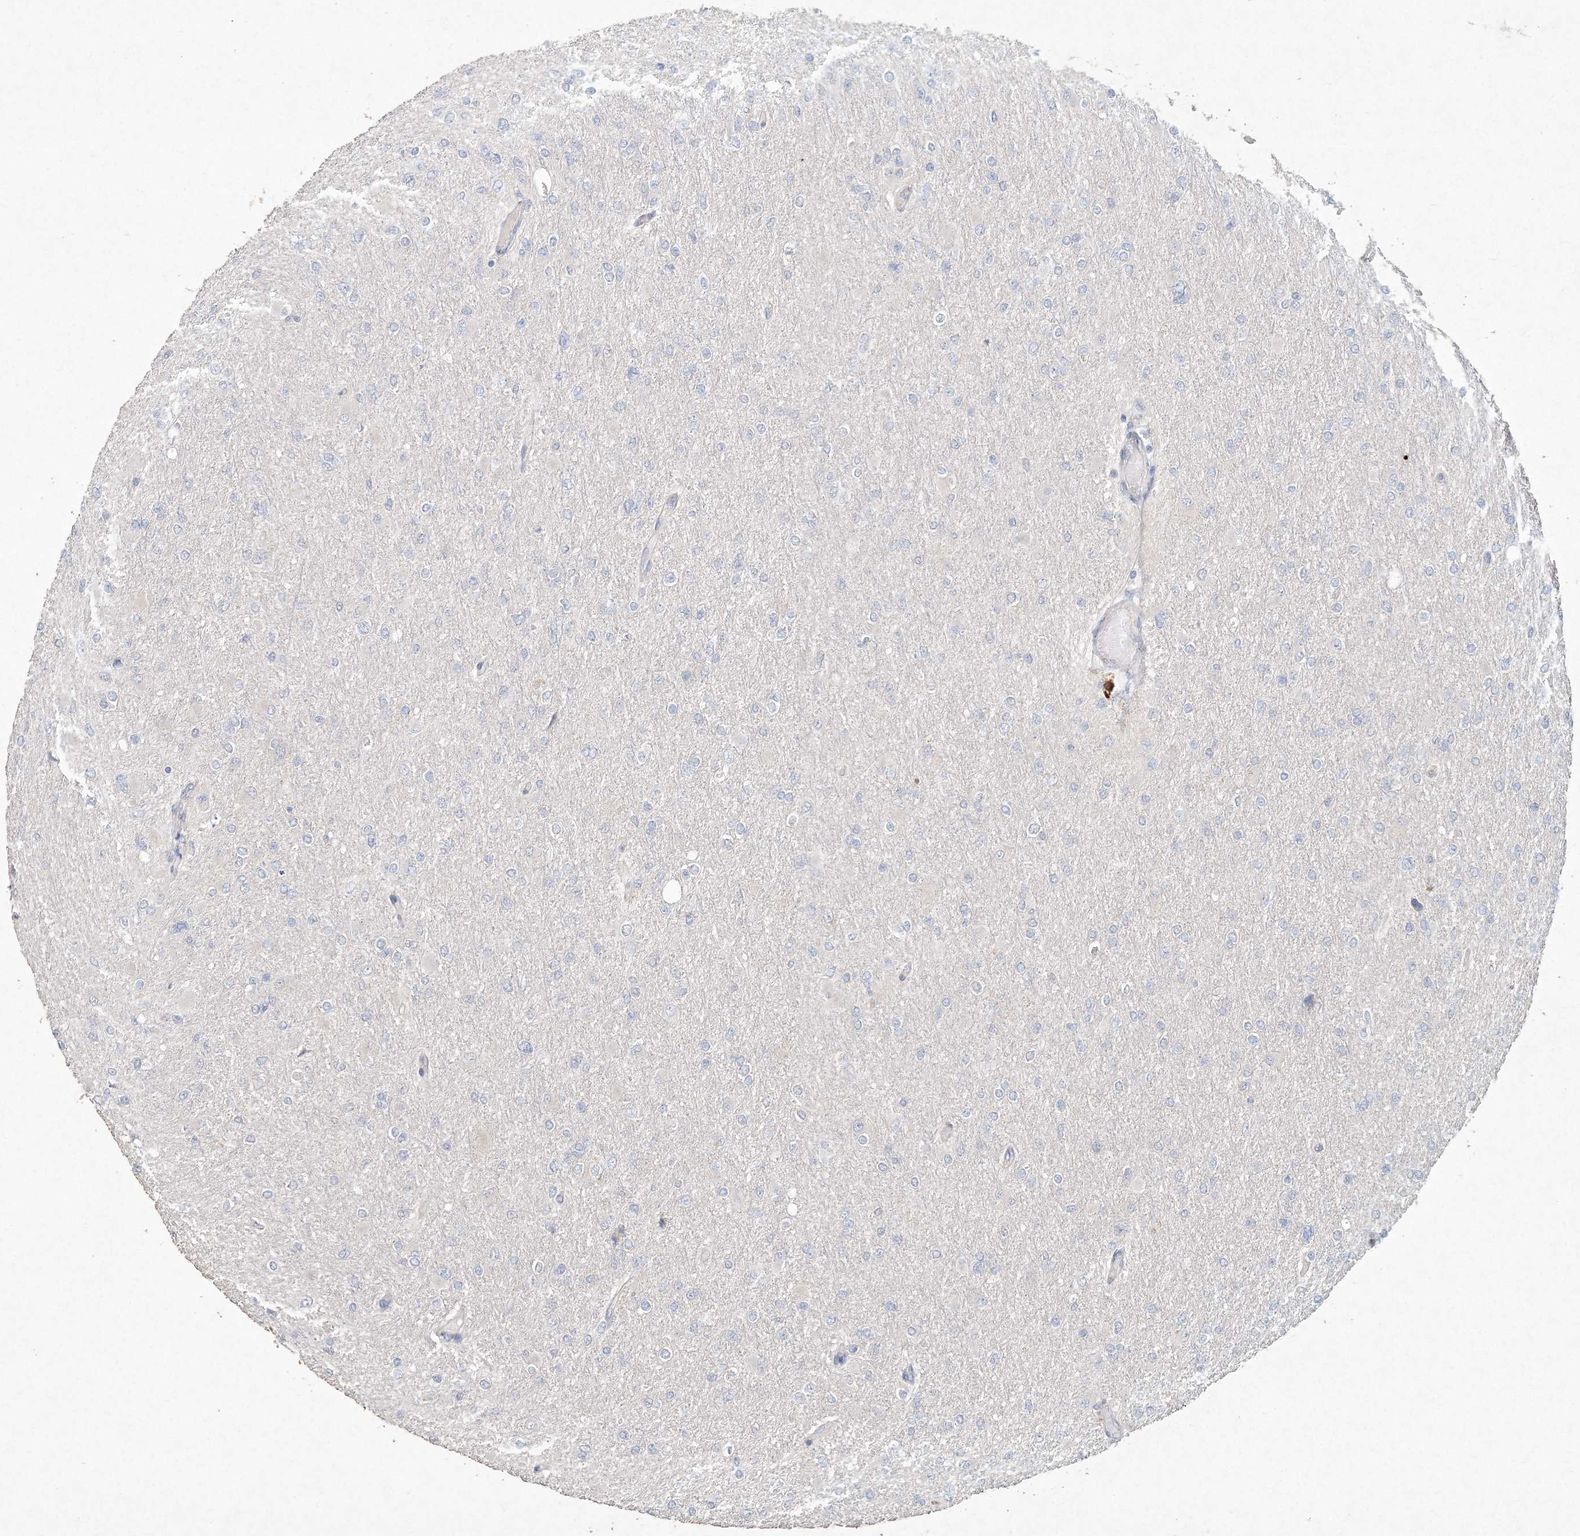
{"staining": {"intensity": "negative", "quantity": "none", "location": "none"}, "tissue": "glioma", "cell_type": "Tumor cells", "image_type": "cancer", "snomed": [{"axis": "morphology", "description": "Glioma, malignant, High grade"}, {"axis": "topography", "description": "Cerebral cortex"}], "caption": "This histopathology image is of malignant high-grade glioma stained with IHC to label a protein in brown with the nuclei are counter-stained blue. There is no positivity in tumor cells.", "gene": "DNAH5", "patient": {"sex": "female", "age": 36}}